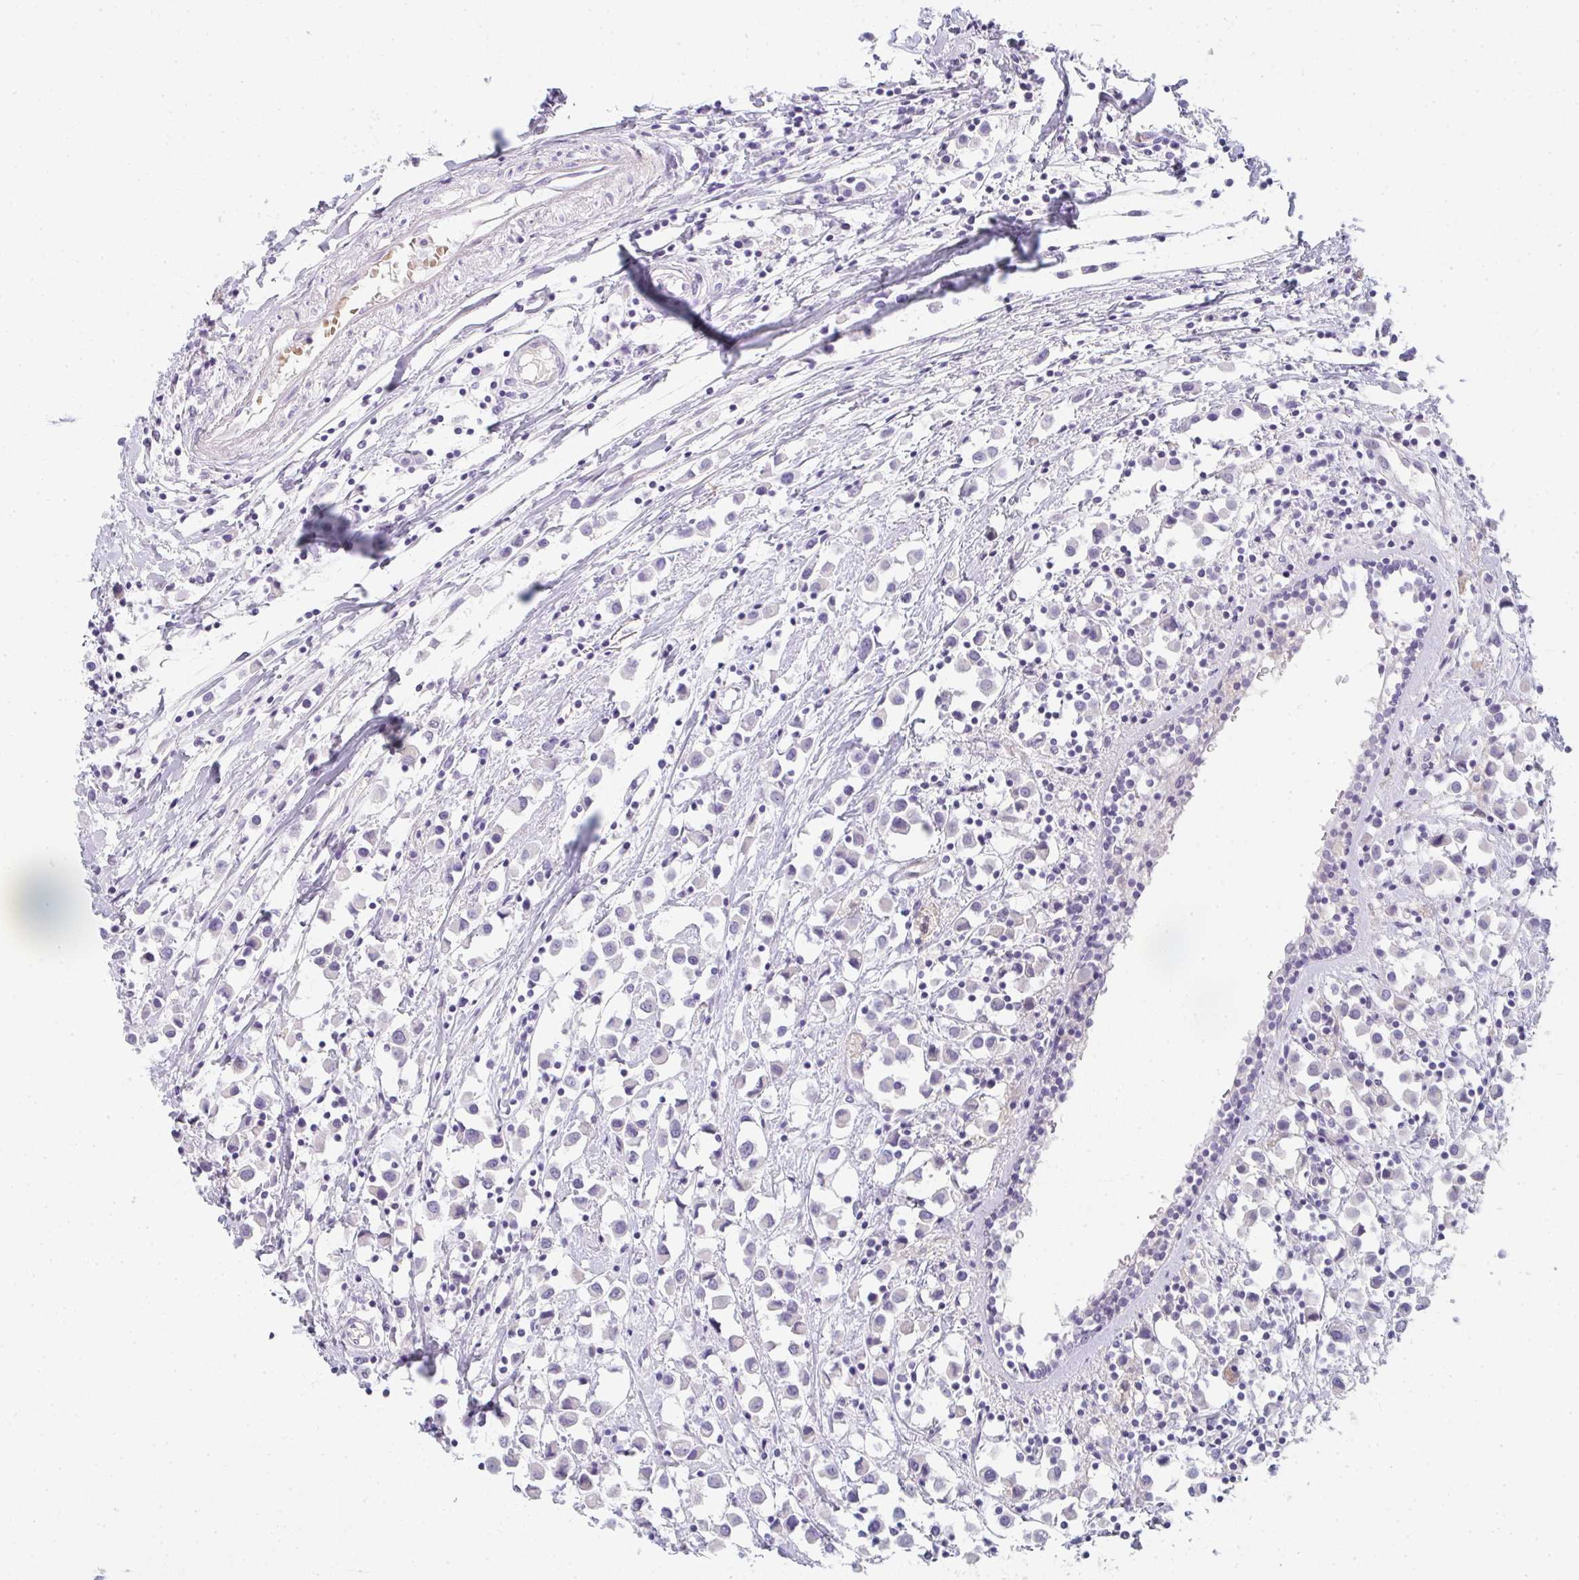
{"staining": {"intensity": "negative", "quantity": "none", "location": "none"}, "tissue": "breast cancer", "cell_type": "Tumor cells", "image_type": "cancer", "snomed": [{"axis": "morphology", "description": "Duct carcinoma"}, {"axis": "topography", "description": "Breast"}], "caption": "Immunohistochemistry (IHC) of breast intraductal carcinoma shows no staining in tumor cells.", "gene": "NEU2", "patient": {"sex": "female", "age": 61}}